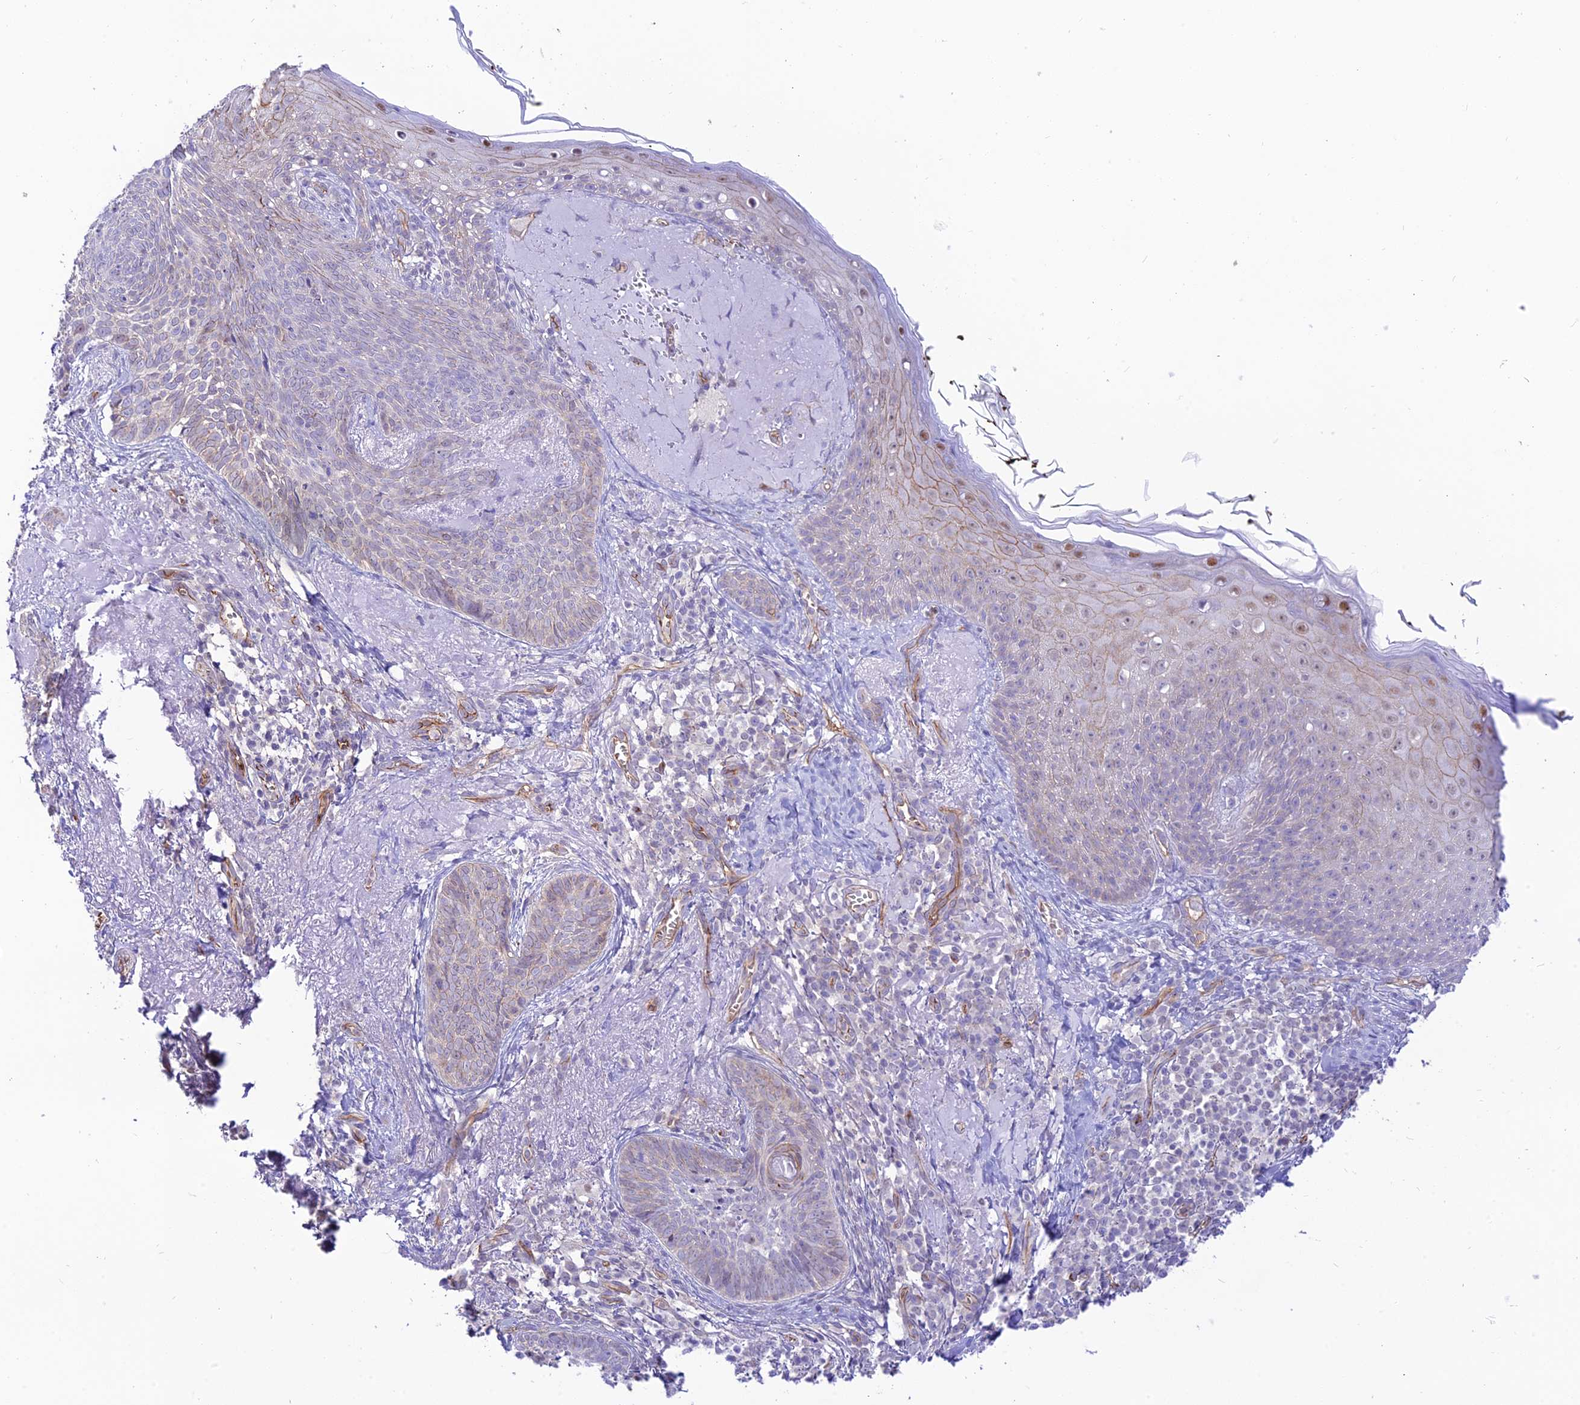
{"staining": {"intensity": "moderate", "quantity": "<25%", "location": "cytoplasmic/membranous"}, "tissue": "skin cancer", "cell_type": "Tumor cells", "image_type": "cancer", "snomed": [{"axis": "morphology", "description": "Basal cell carcinoma"}, {"axis": "topography", "description": "Skin"}], "caption": "Skin basal cell carcinoma was stained to show a protein in brown. There is low levels of moderate cytoplasmic/membranous staining in about <25% of tumor cells.", "gene": "YPEL5", "patient": {"sex": "female", "age": 76}}